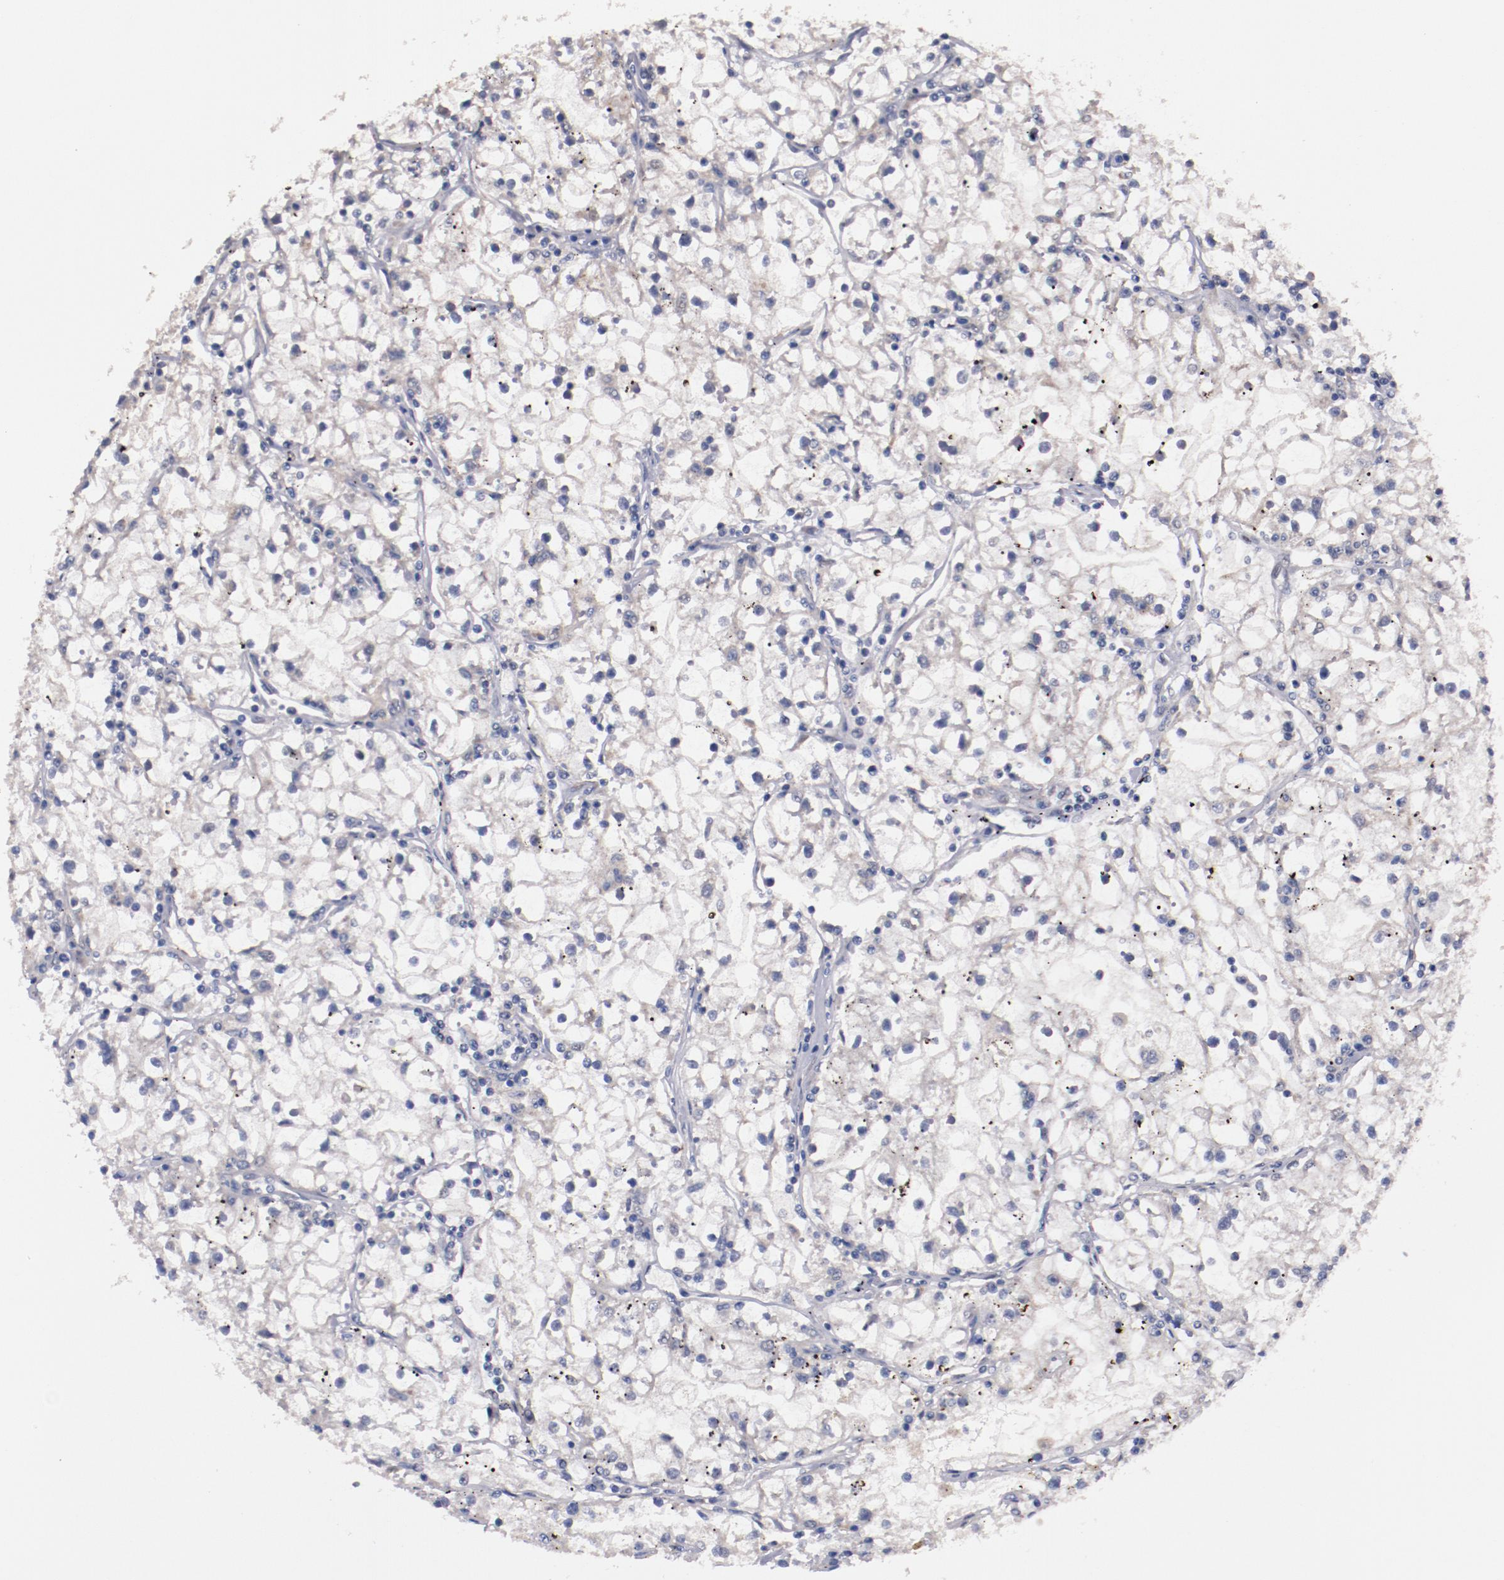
{"staining": {"intensity": "weak", "quantity": "<25%", "location": "cytoplasmic/membranous"}, "tissue": "renal cancer", "cell_type": "Tumor cells", "image_type": "cancer", "snomed": [{"axis": "morphology", "description": "Adenocarcinoma, NOS"}, {"axis": "topography", "description": "Kidney"}], "caption": "DAB (3,3'-diaminobenzidine) immunohistochemical staining of renal cancer (adenocarcinoma) demonstrates no significant expression in tumor cells.", "gene": "FAM81A", "patient": {"sex": "male", "age": 56}}